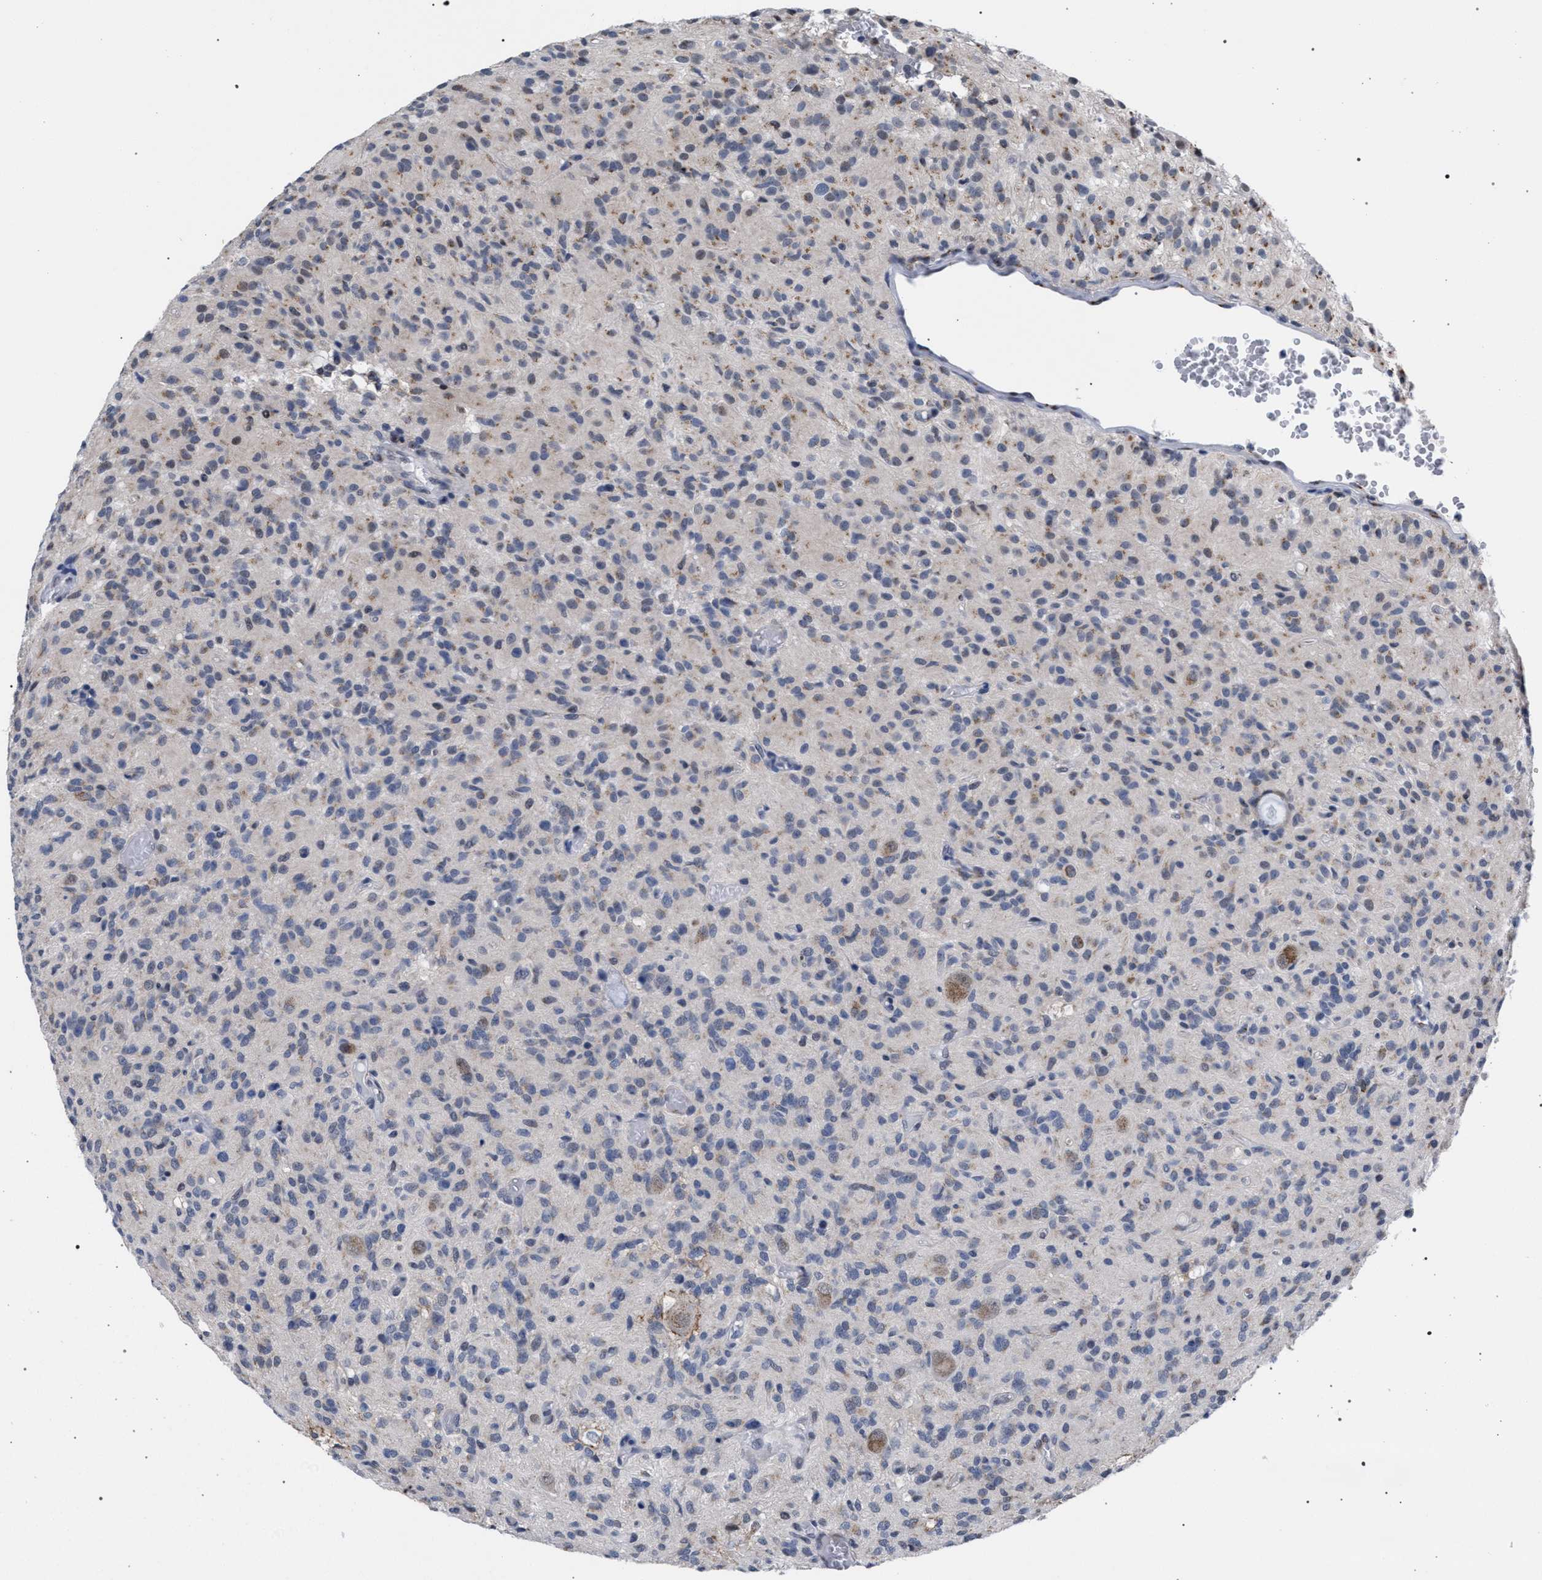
{"staining": {"intensity": "weak", "quantity": "<25%", "location": "cytoplasmic/membranous"}, "tissue": "glioma", "cell_type": "Tumor cells", "image_type": "cancer", "snomed": [{"axis": "morphology", "description": "Glioma, malignant, High grade"}, {"axis": "topography", "description": "Brain"}], "caption": "There is no significant expression in tumor cells of high-grade glioma (malignant).", "gene": "GOLGA2", "patient": {"sex": "female", "age": 59}}